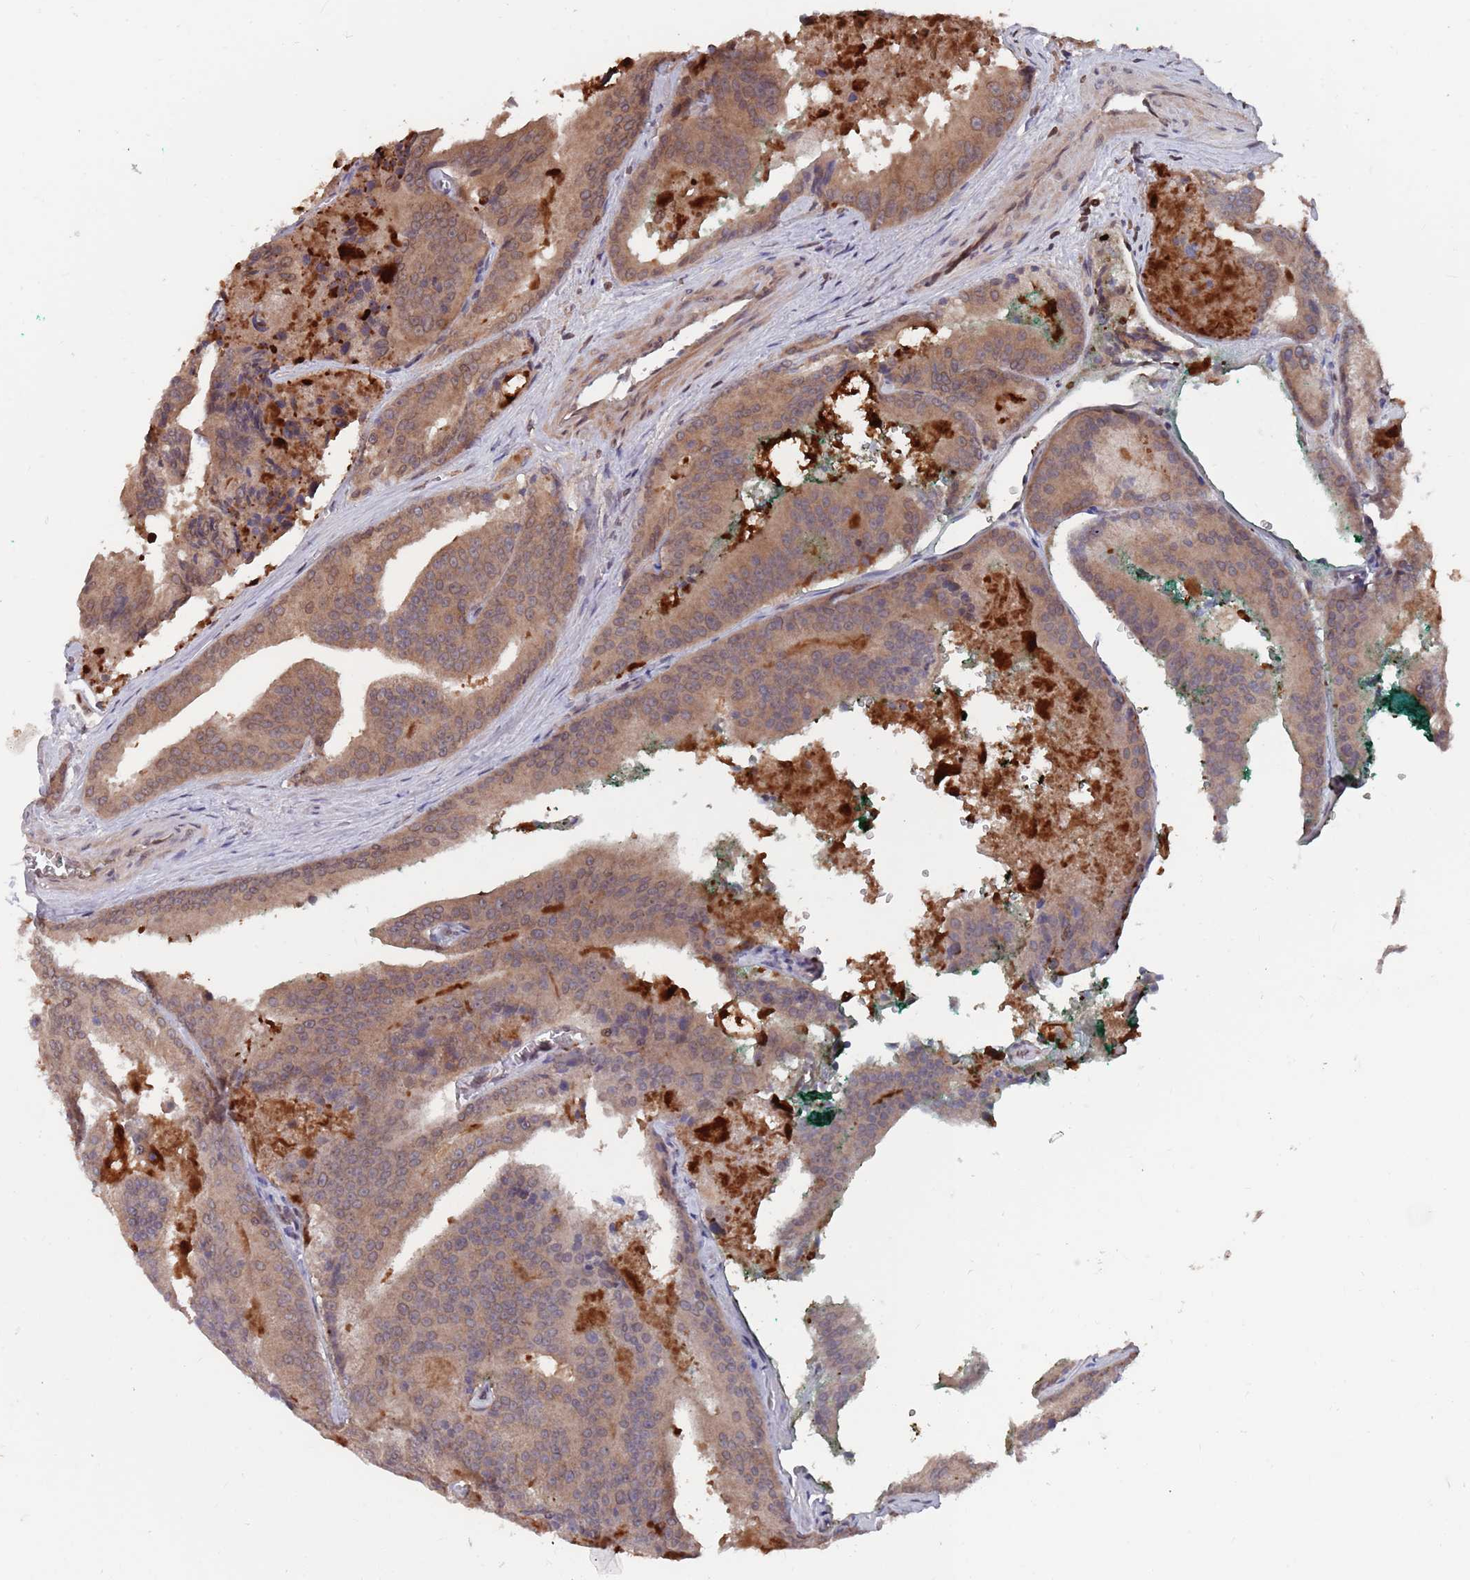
{"staining": {"intensity": "weak", "quantity": "25%-75%", "location": "cytoplasmic/membranous"}, "tissue": "prostate cancer", "cell_type": "Tumor cells", "image_type": "cancer", "snomed": [{"axis": "morphology", "description": "Adenocarcinoma, High grade"}, {"axis": "topography", "description": "Prostate"}], "caption": "Immunohistochemistry (IHC) of prostate cancer demonstrates low levels of weak cytoplasmic/membranous positivity in about 25%-75% of tumor cells. (Stains: DAB (3,3'-diaminobenzidine) in brown, nuclei in blue, Microscopy: brightfield microscopy at high magnification).", "gene": "SDHAF3", "patient": {"sex": "male", "age": 61}}